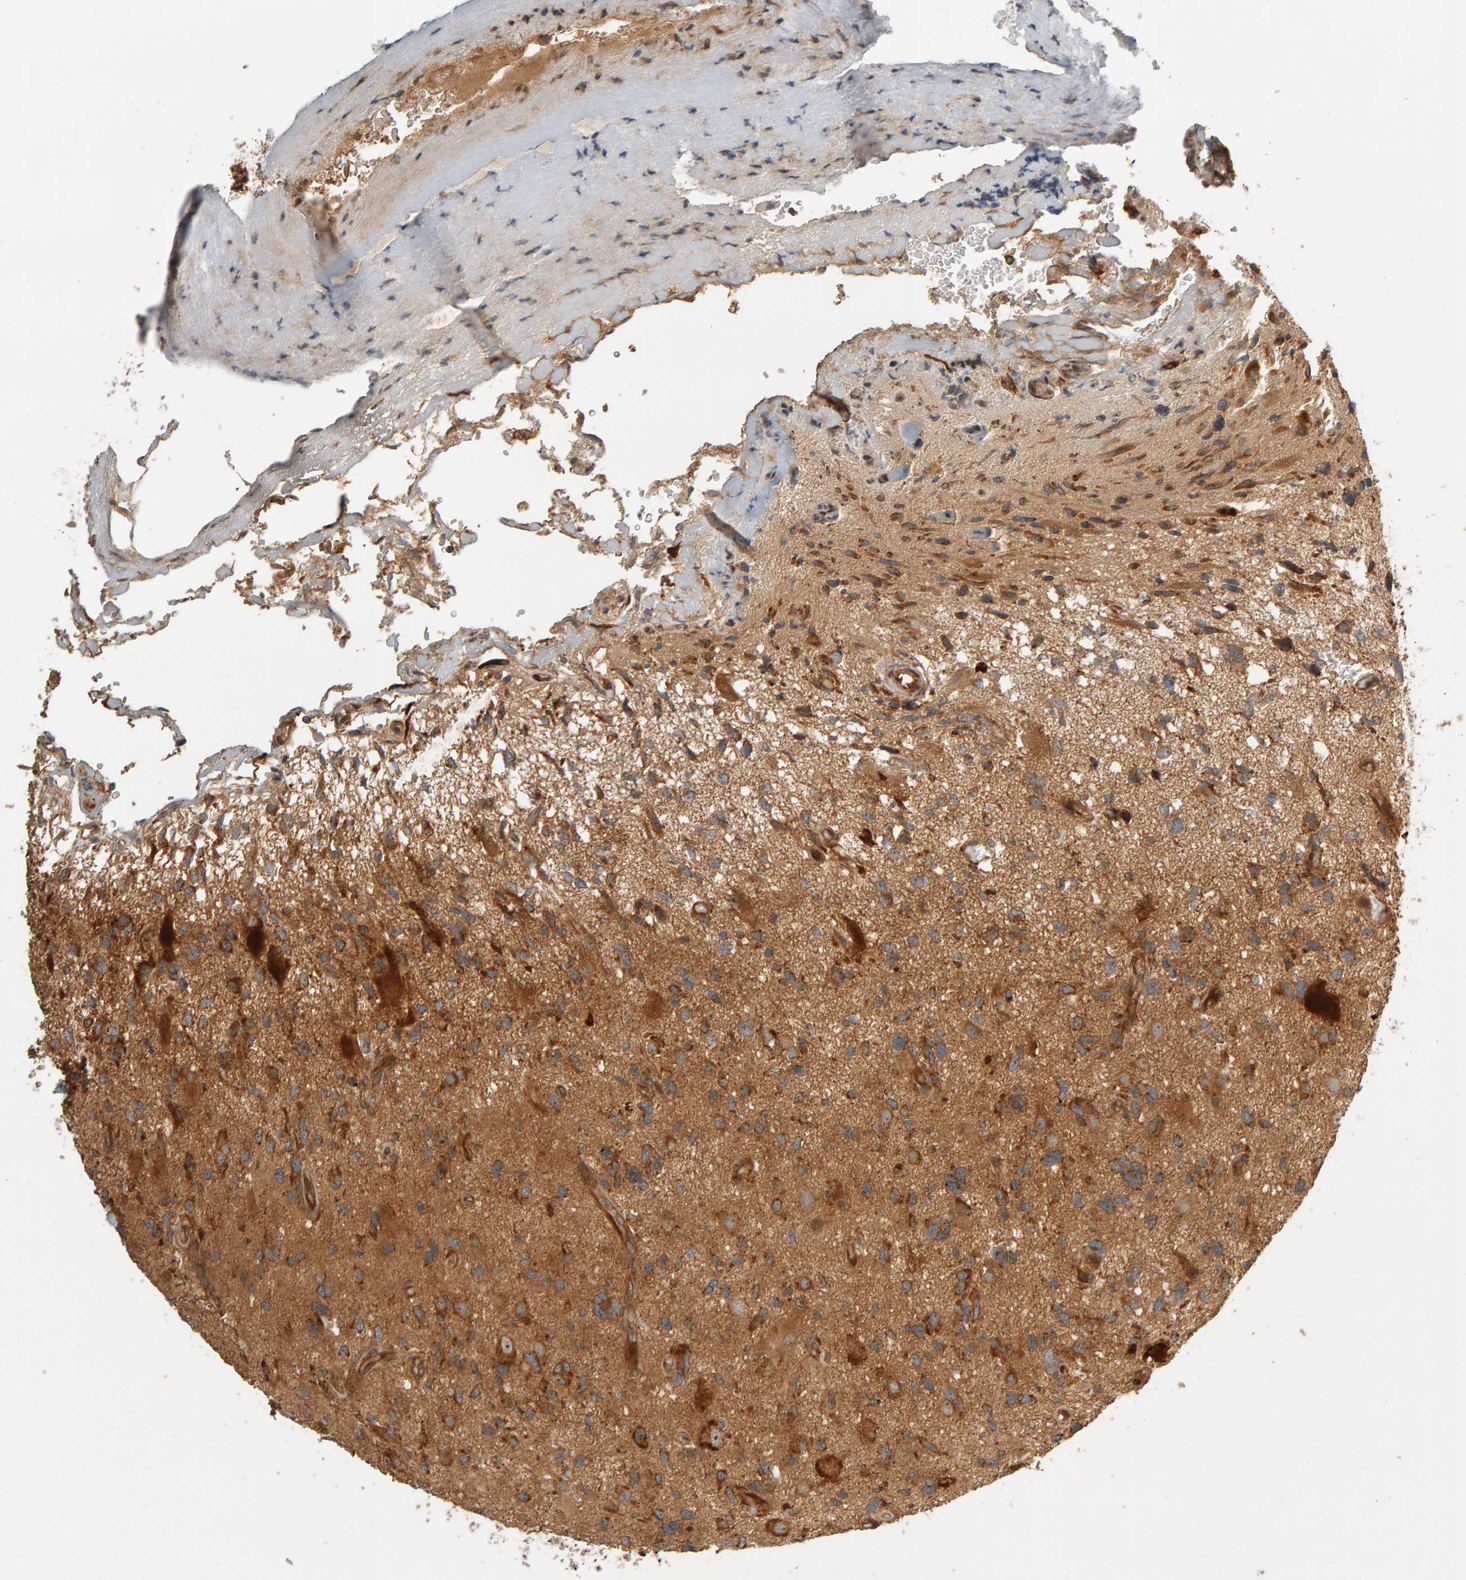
{"staining": {"intensity": "moderate", "quantity": ">75%", "location": "cytoplasmic/membranous"}, "tissue": "glioma", "cell_type": "Tumor cells", "image_type": "cancer", "snomed": [{"axis": "morphology", "description": "Glioma, malignant, High grade"}, {"axis": "topography", "description": "Brain"}], "caption": "DAB immunohistochemical staining of malignant glioma (high-grade) displays moderate cytoplasmic/membranous protein staining in about >75% of tumor cells. The staining is performed using DAB (3,3'-diaminobenzidine) brown chromogen to label protein expression. The nuclei are counter-stained blue using hematoxylin.", "gene": "ZFAND1", "patient": {"sex": "male", "age": 33}}